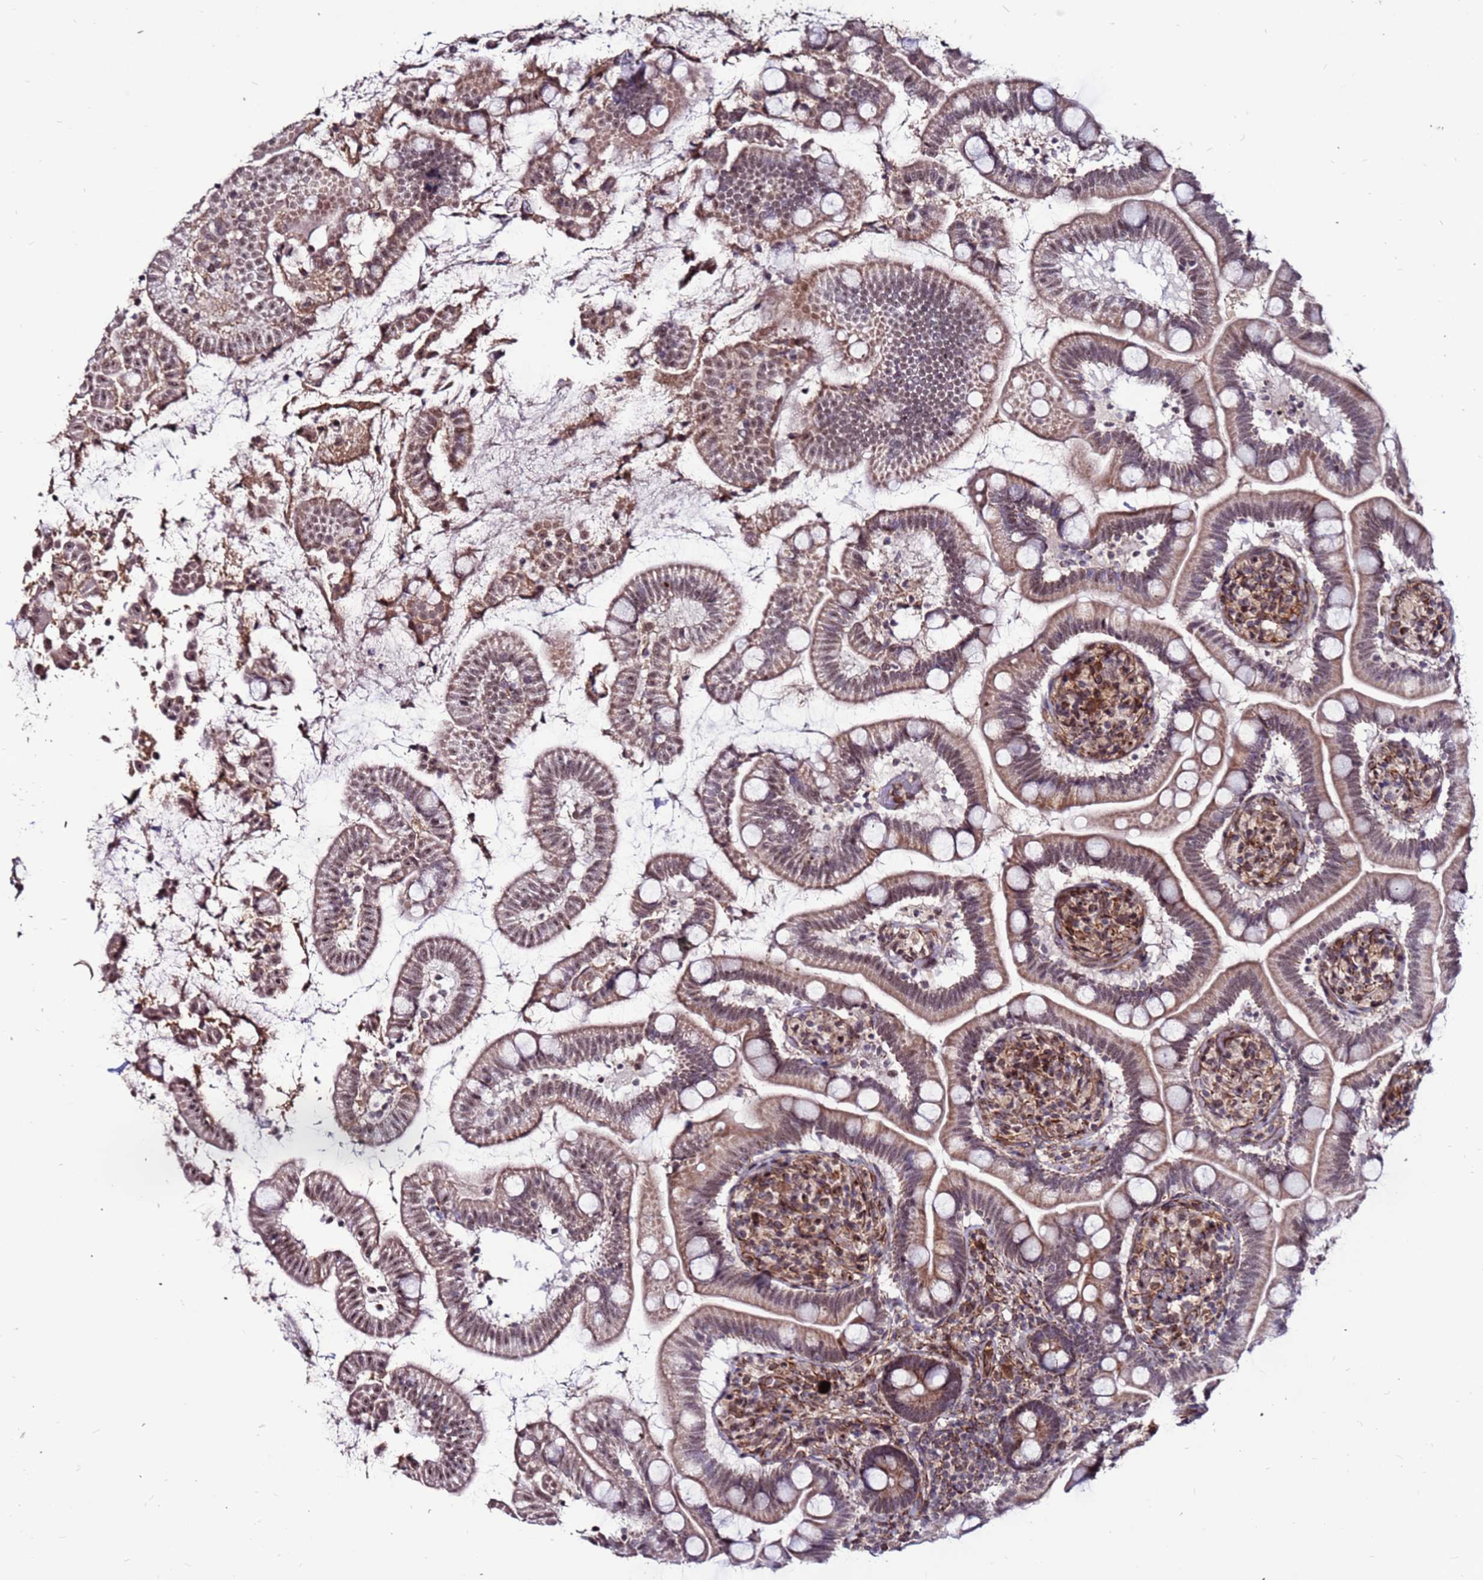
{"staining": {"intensity": "moderate", "quantity": ">75%", "location": "cytoplasmic/membranous,nuclear"}, "tissue": "small intestine", "cell_type": "Glandular cells", "image_type": "normal", "snomed": [{"axis": "morphology", "description": "Normal tissue, NOS"}, {"axis": "topography", "description": "Small intestine"}], "caption": "Brown immunohistochemical staining in normal human small intestine shows moderate cytoplasmic/membranous,nuclear staining in approximately >75% of glandular cells. (Stains: DAB (3,3'-diaminobenzidine) in brown, nuclei in blue, Microscopy: brightfield microscopy at high magnification).", "gene": "CLK3", "patient": {"sex": "female", "age": 64}}